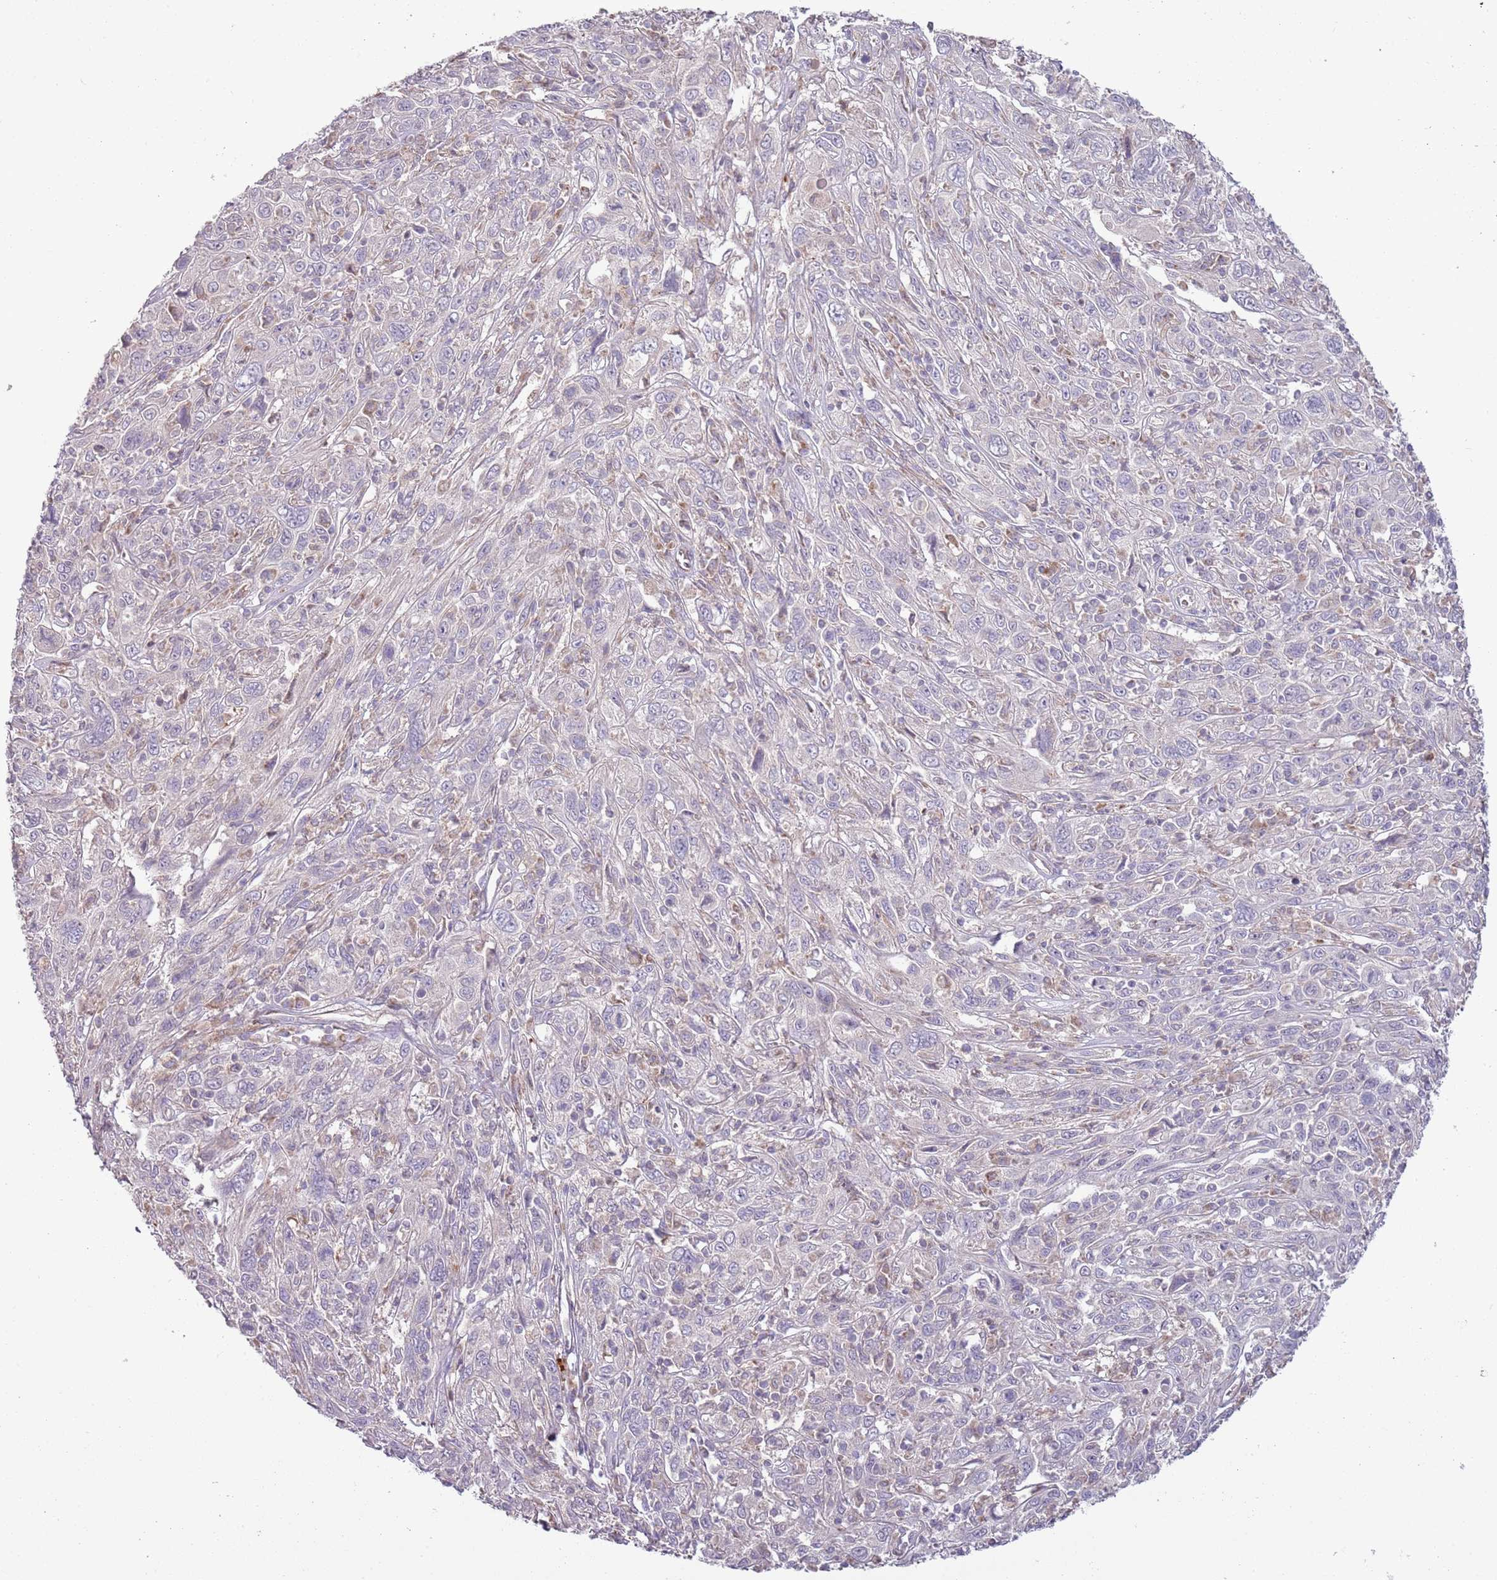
{"staining": {"intensity": "negative", "quantity": "none", "location": "none"}, "tissue": "cervical cancer", "cell_type": "Tumor cells", "image_type": "cancer", "snomed": [{"axis": "morphology", "description": "Squamous cell carcinoma, NOS"}, {"axis": "topography", "description": "Cervix"}], "caption": "Tumor cells show no significant expression in cervical cancer.", "gene": "DTD2", "patient": {"sex": "female", "age": 46}}